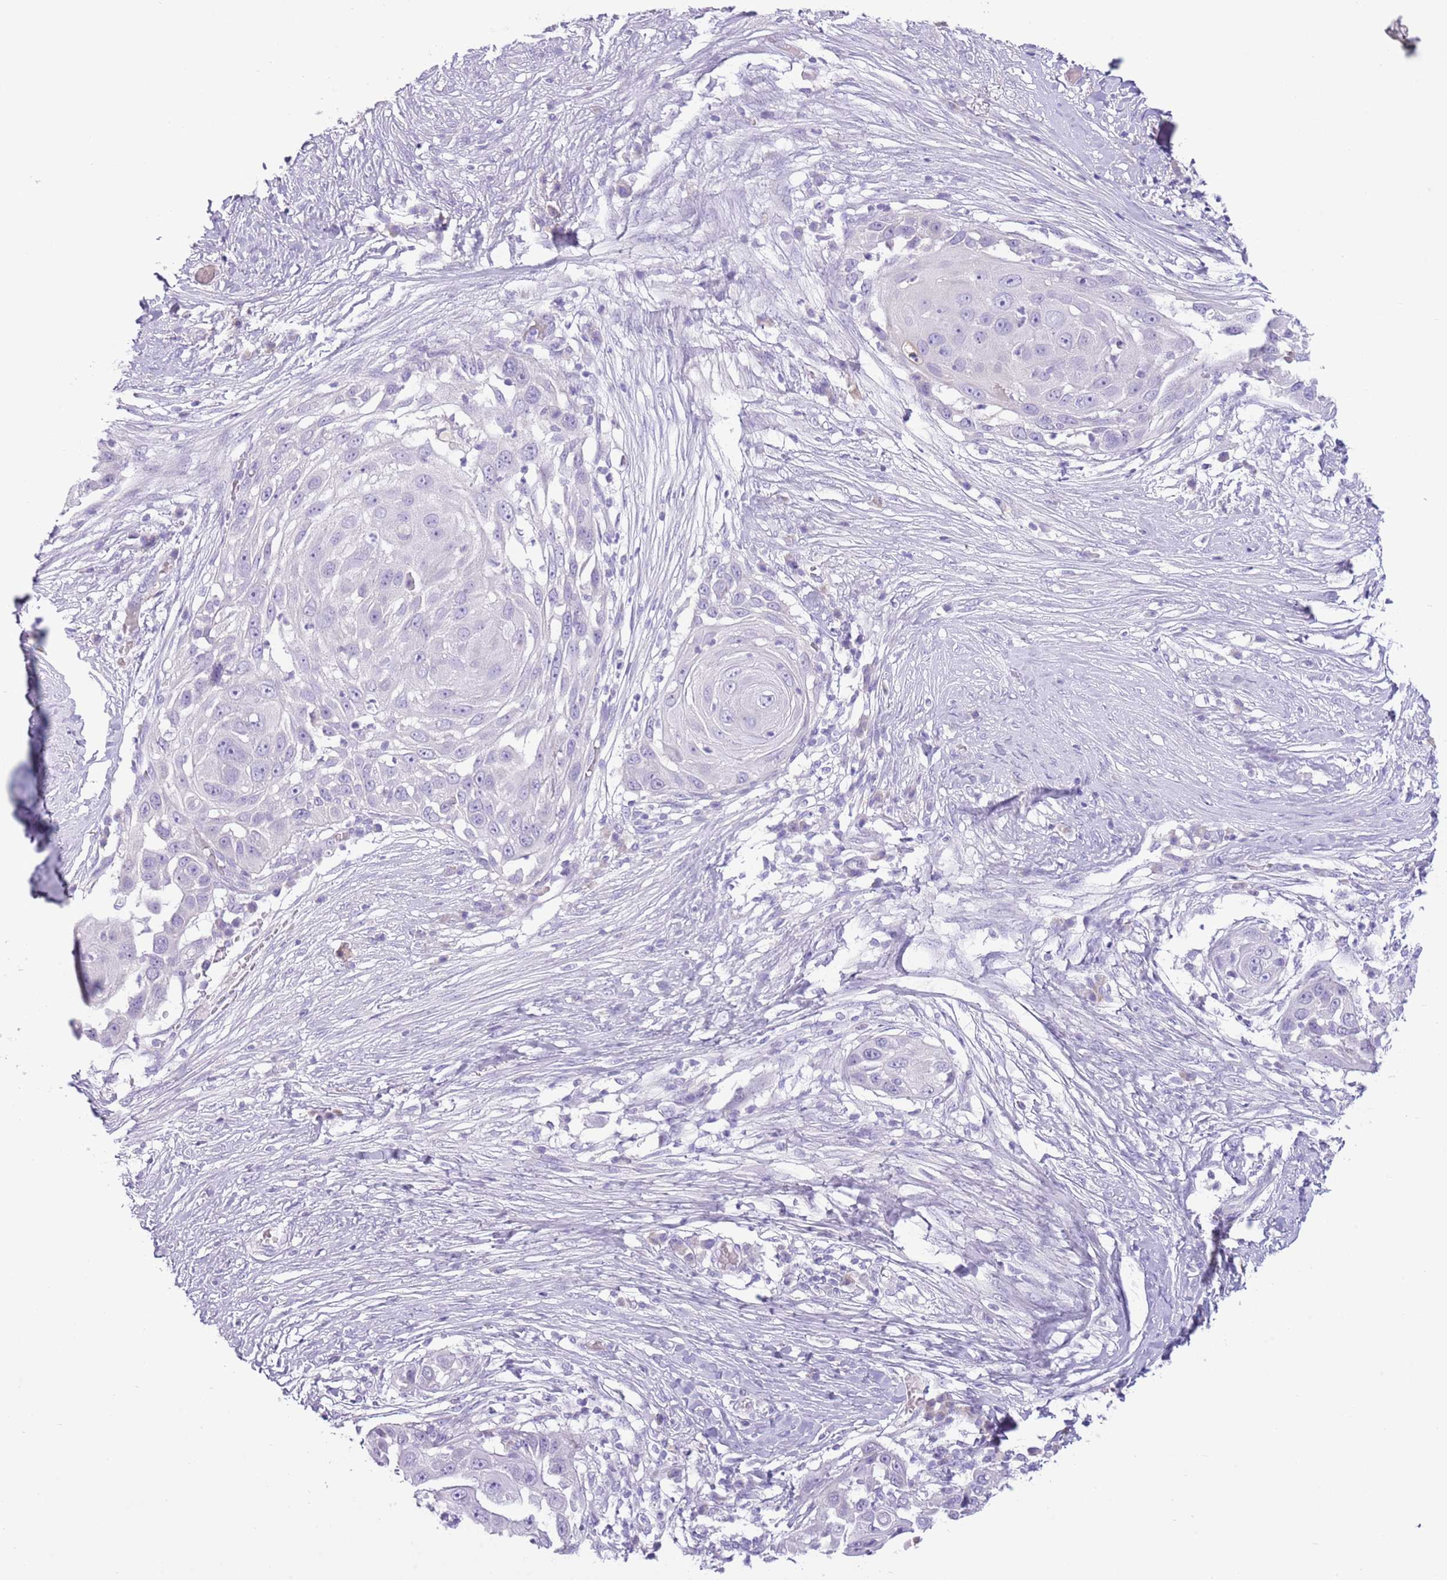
{"staining": {"intensity": "negative", "quantity": "none", "location": "none"}, "tissue": "skin cancer", "cell_type": "Tumor cells", "image_type": "cancer", "snomed": [{"axis": "morphology", "description": "Squamous cell carcinoma, NOS"}, {"axis": "topography", "description": "Skin"}], "caption": "DAB (3,3'-diaminobenzidine) immunohistochemical staining of squamous cell carcinoma (skin) shows no significant staining in tumor cells. (DAB immunohistochemistry, high magnification).", "gene": "TOX2", "patient": {"sex": "female", "age": 44}}